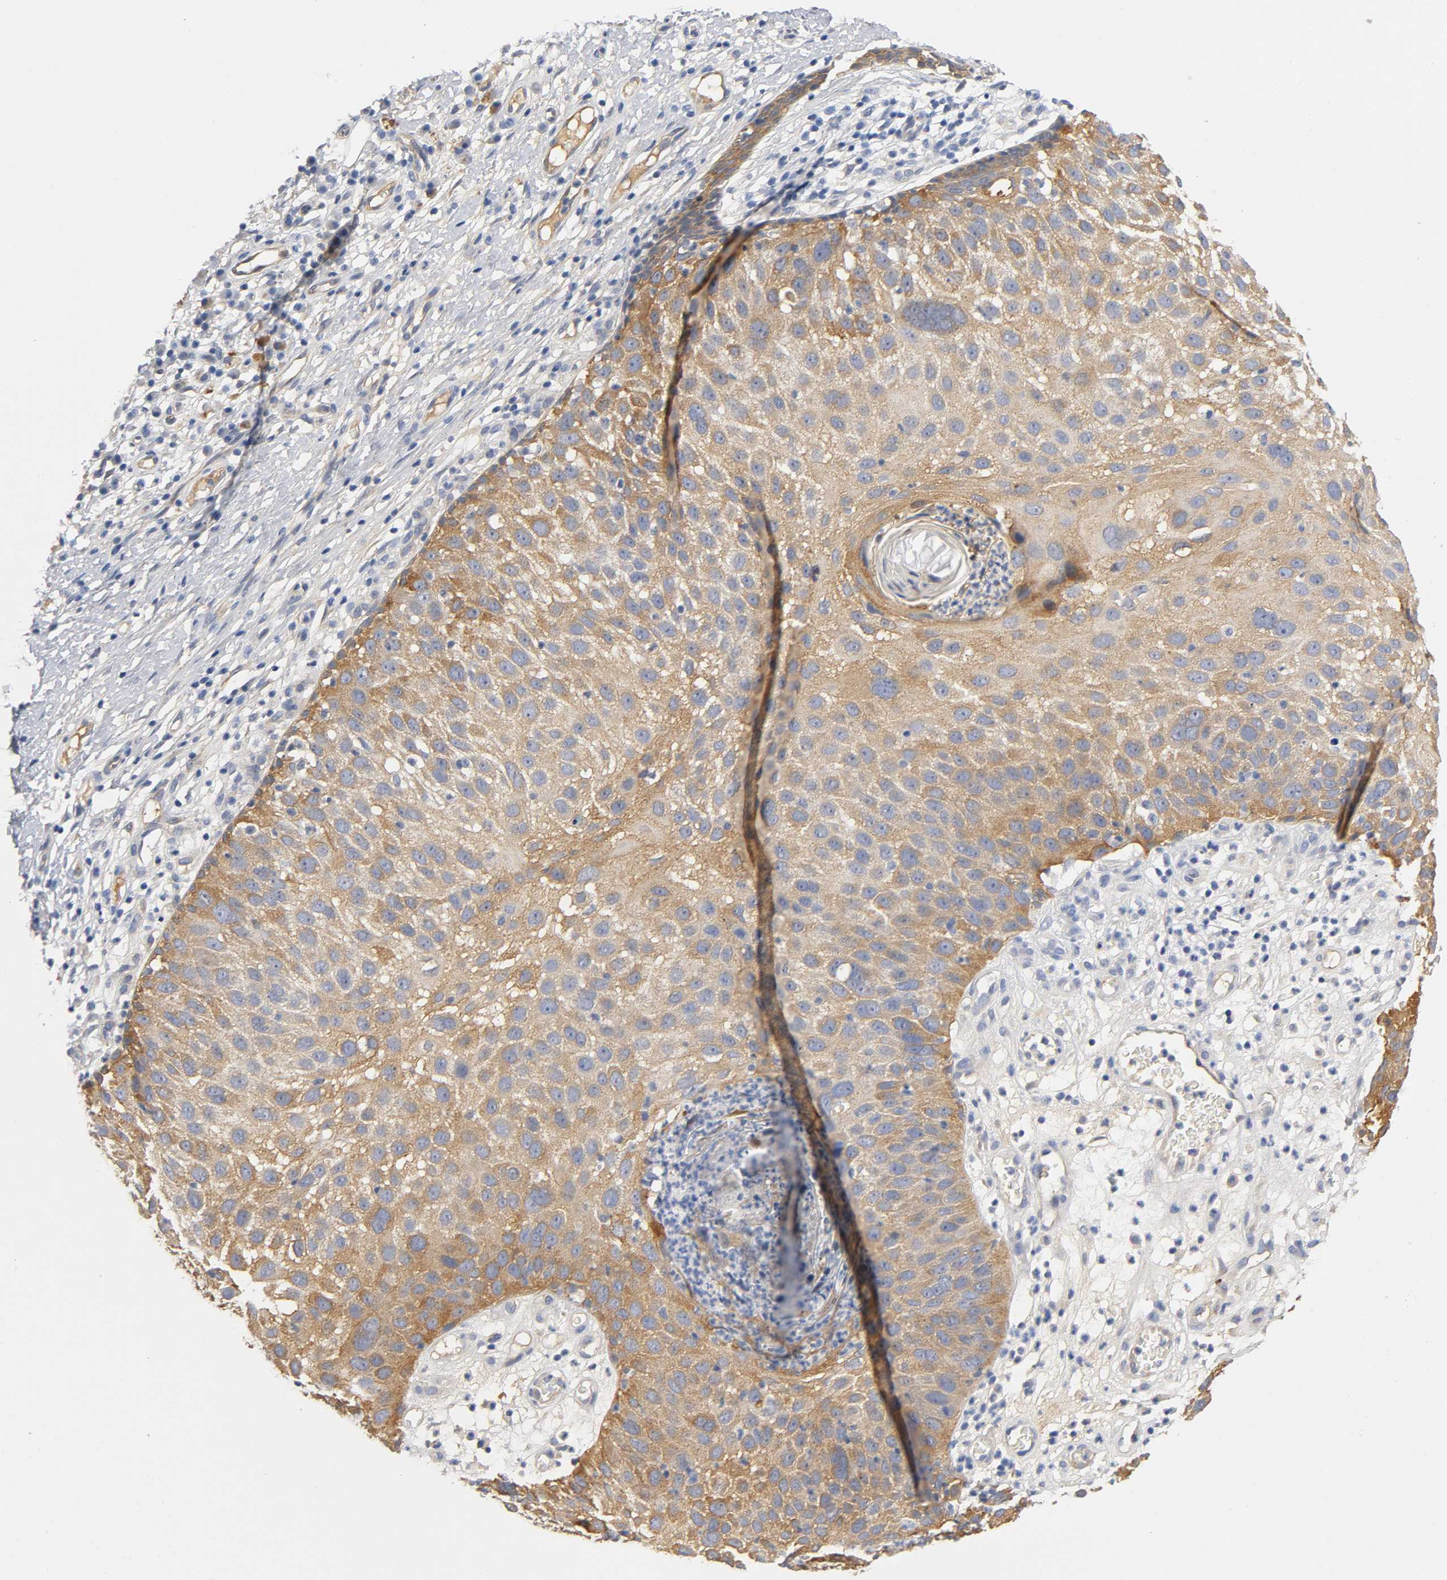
{"staining": {"intensity": "moderate", "quantity": "25%-75%", "location": "cytoplasmic/membranous"}, "tissue": "skin cancer", "cell_type": "Tumor cells", "image_type": "cancer", "snomed": [{"axis": "morphology", "description": "Squamous cell carcinoma, NOS"}, {"axis": "topography", "description": "Skin"}], "caption": "This photomicrograph reveals IHC staining of squamous cell carcinoma (skin), with medium moderate cytoplasmic/membranous staining in approximately 25%-75% of tumor cells.", "gene": "TNC", "patient": {"sex": "male", "age": 87}}